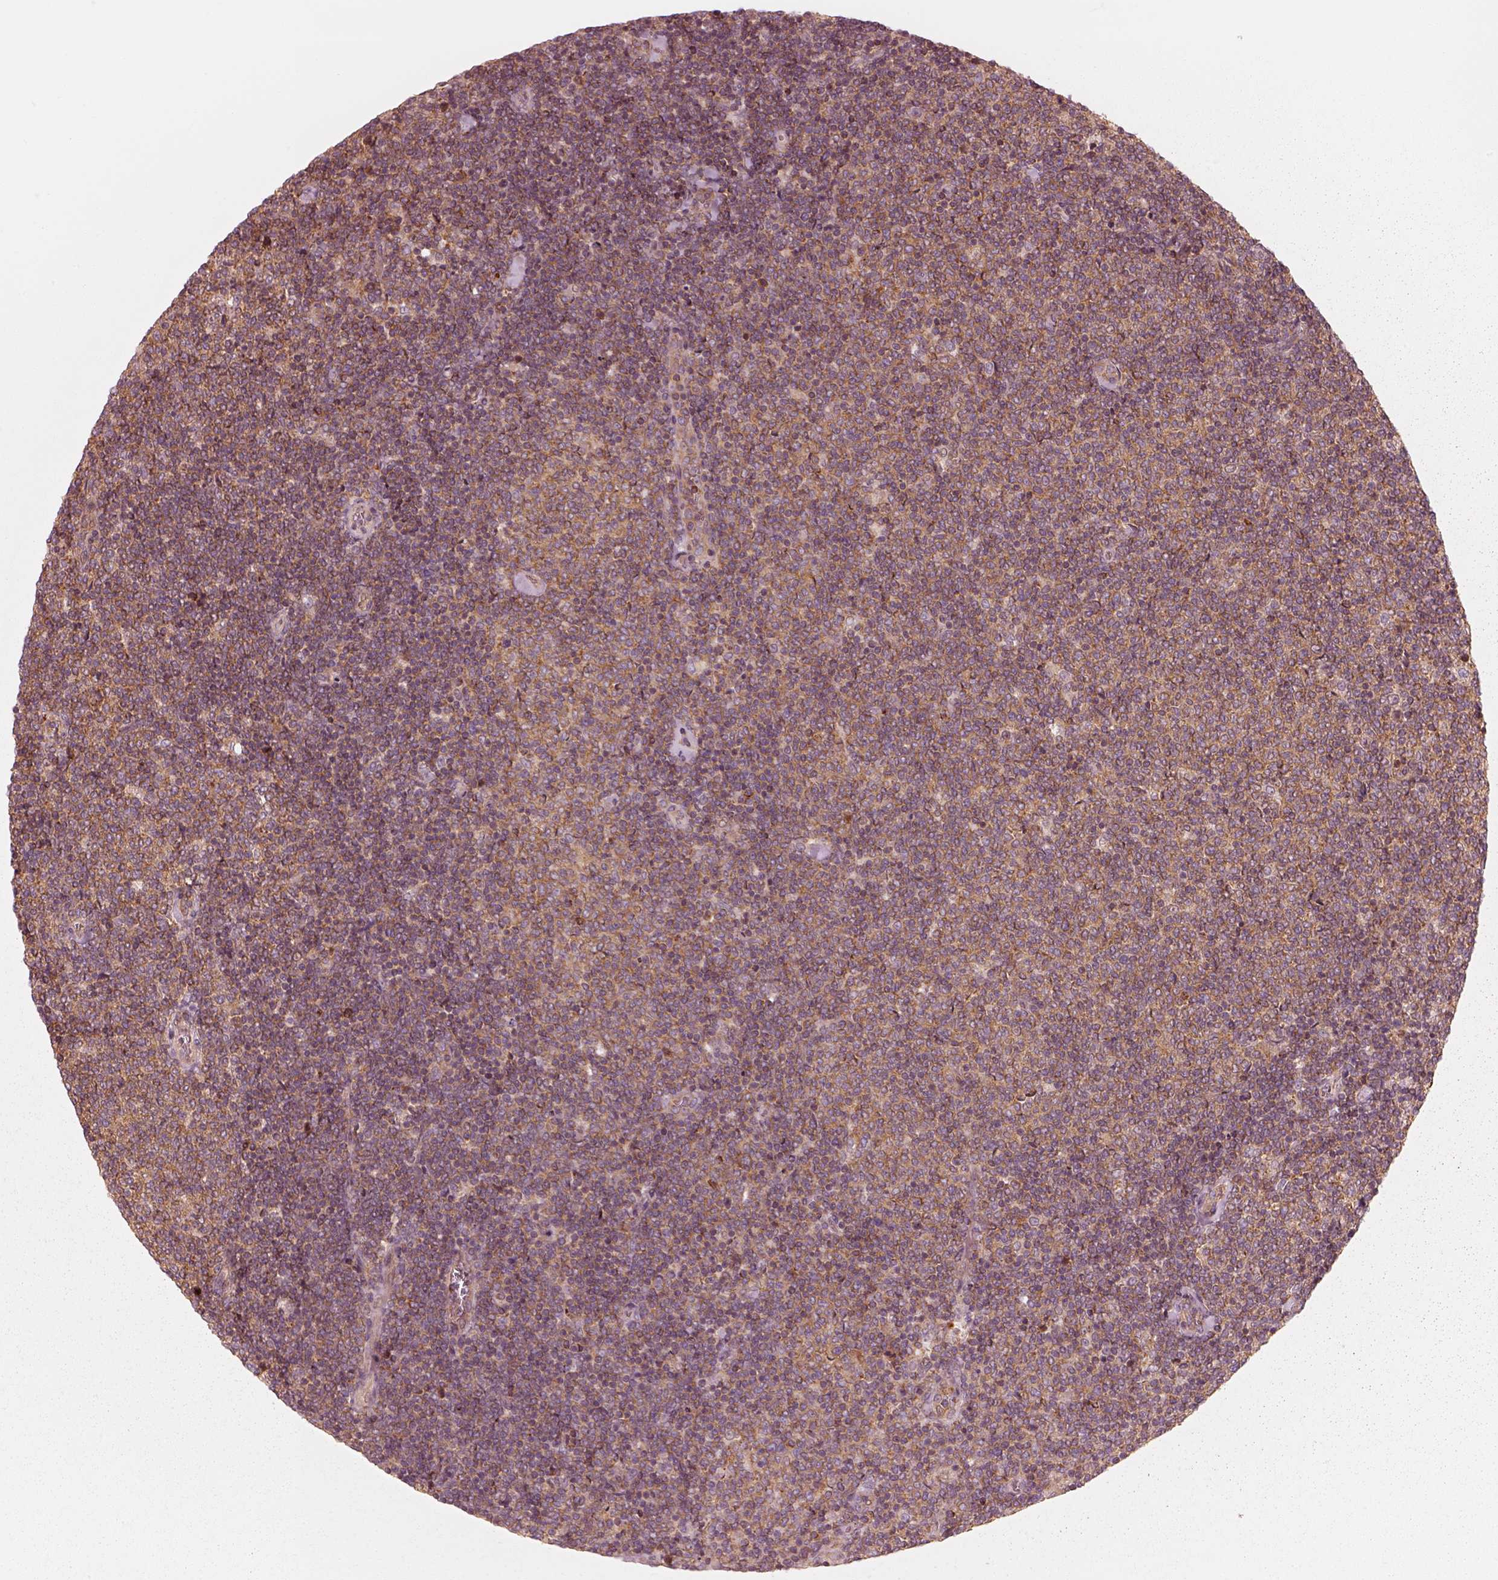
{"staining": {"intensity": "moderate", "quantity": ">75%", "location": "cytoplasmic/membranous"}, "tissue": "lymphoma", "cell_type": "Tumor cells", "image_type": "cancer", "snomed": [{"axis": "morphology", "description": "Malignant lymphoma, non-Hodgkin's type, Low grade"}, {"axis": "topography", "description": "Lymph node"}], "caption": "Tumor cells demonstrate medium levels of moderate cytoplasmic/membranous staining in about >75% of cells in low-grade malignant lymphoma, non-Hodgkin's type. (IHC, brightfield microscopy, high magnification).", "gene": "CNOT2", "patient": {"sex": "male", "age": 52}}